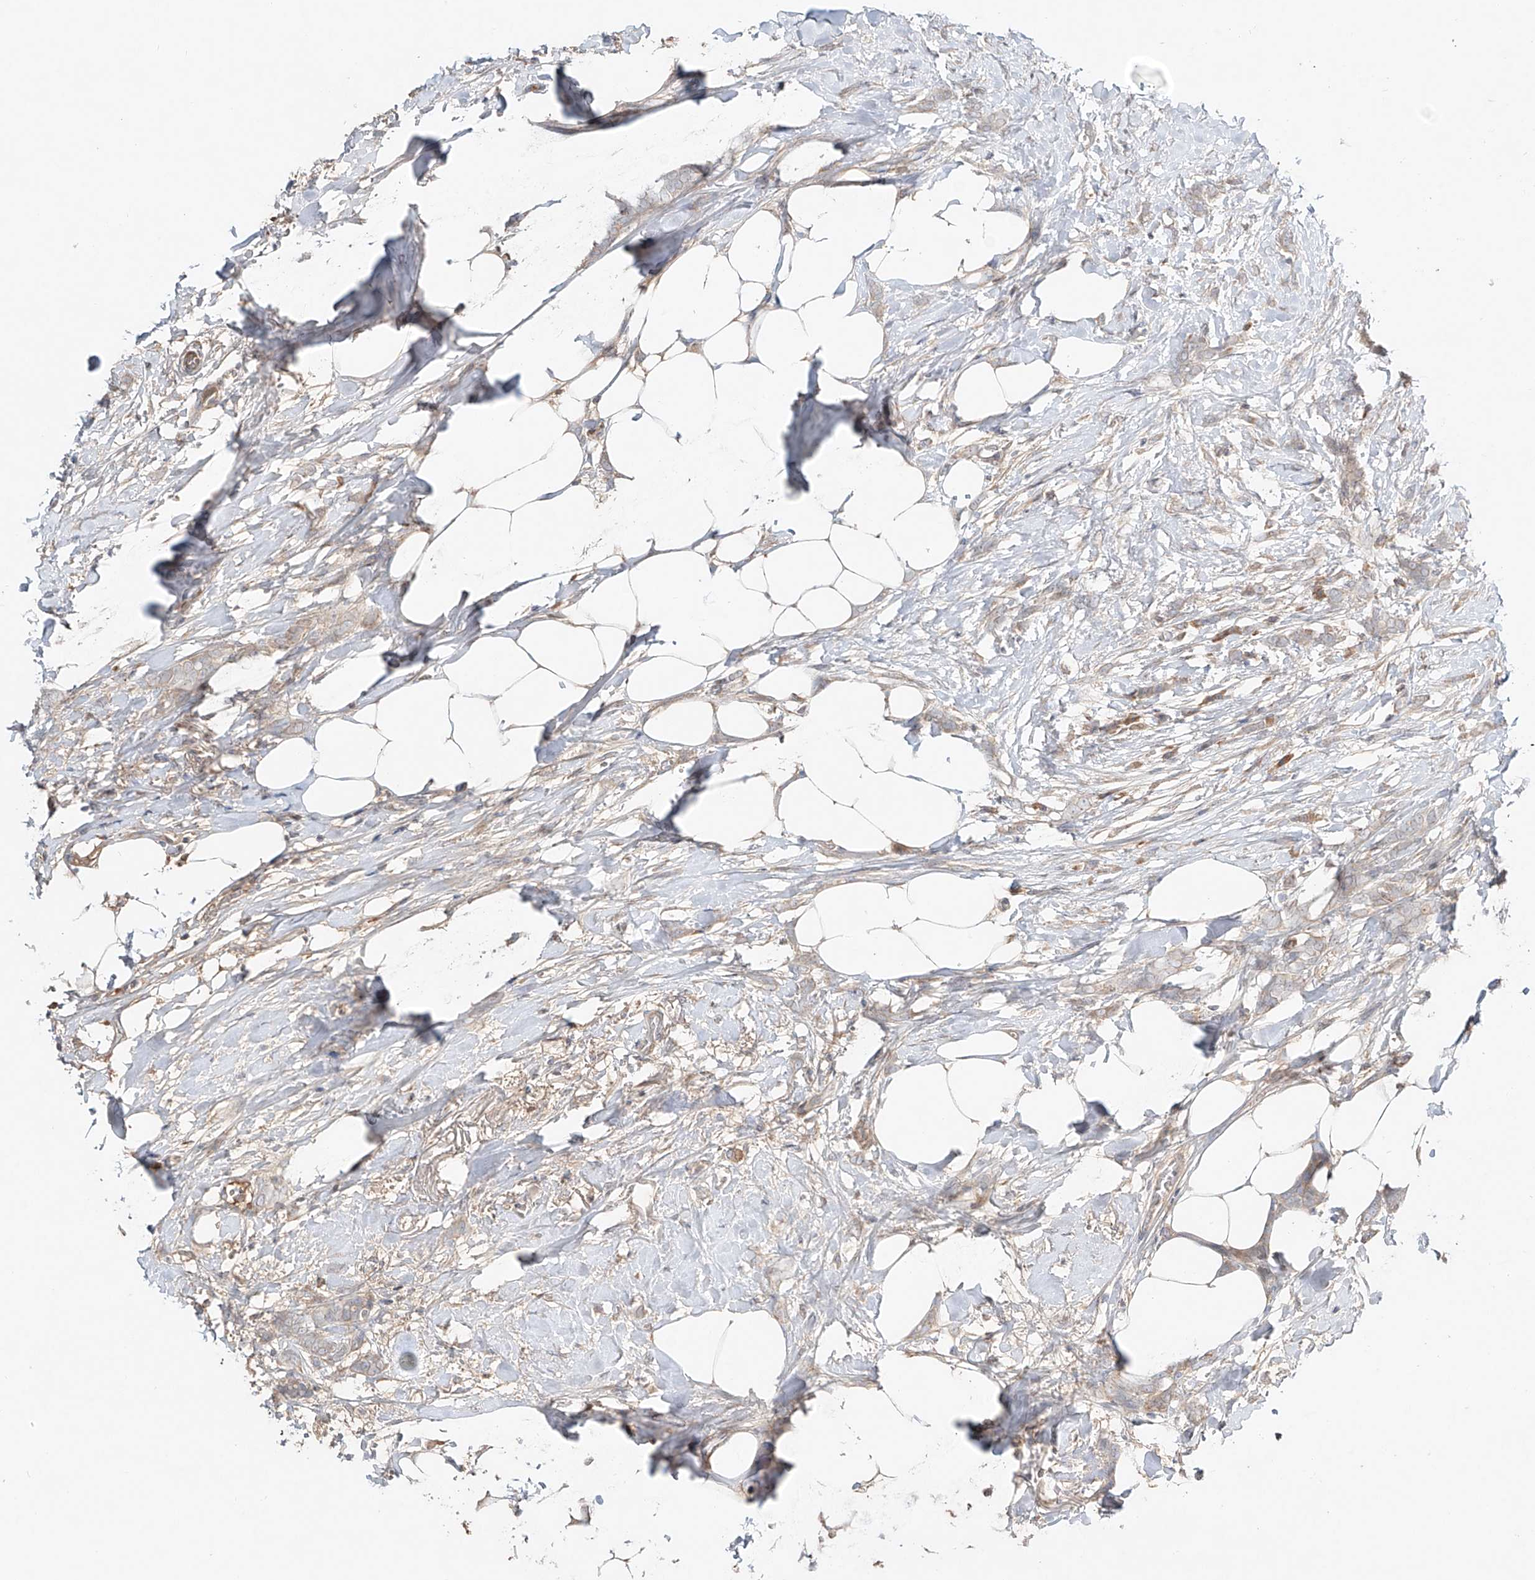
{"staining": {"intensity": "weak", "quantity": "<25%", "location": "cytoplasmic/membranous"}, "tissue": "breast cancer", "cell_type": "Tumor cells", "image_type": "cancer", "snomed": [{"axis": "morphology", "description": "Lobular carcinoma, in situ"}, {"axis": "morphology", "description": "Lobular carcinoma"}, {"axis": "topography", "description": "Breast"}], "caption": "The micrograph displays no staining of tumor cells in breast cancer (lobular carcinoma).", "gene": "ERO1A", "patient": {"sex": "female", "age": 41}}